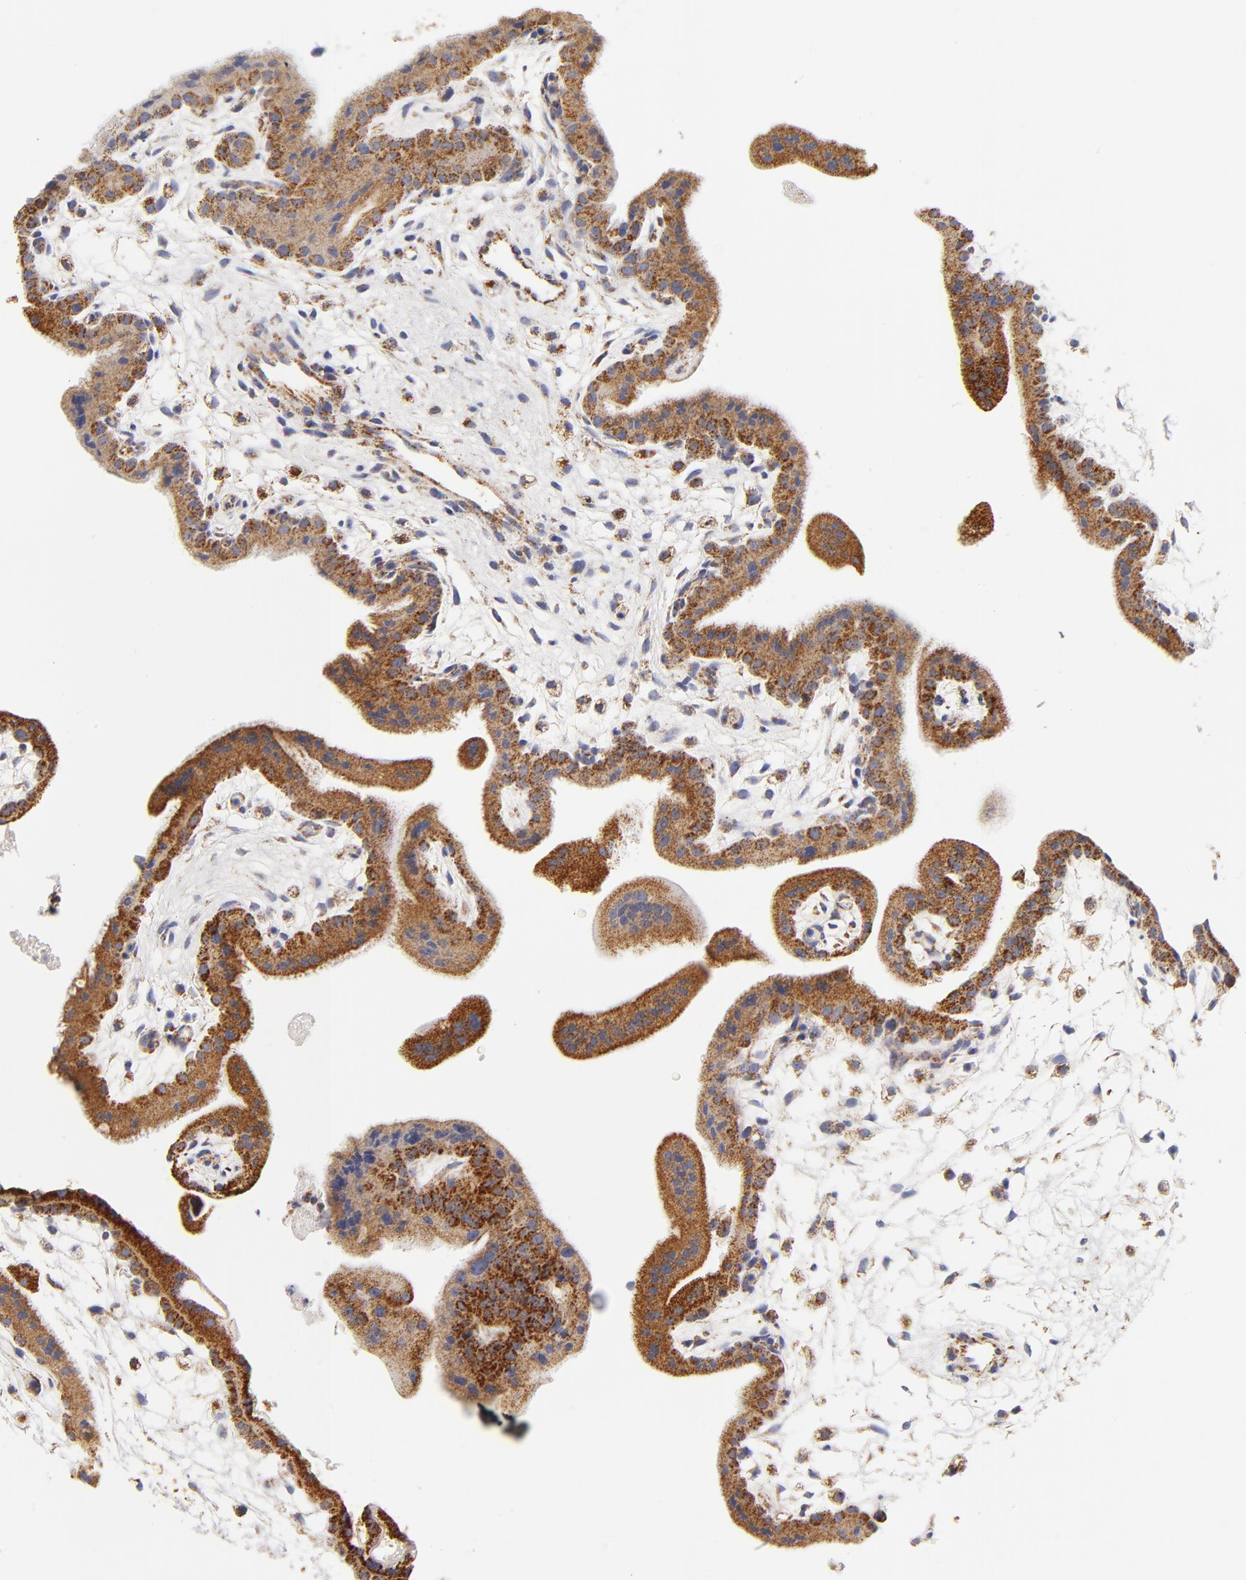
{"staining": {"intensity": "weak", "quantity": ">75%", "location": "cytoplasmic/membranous"}, "tissue": "placenta", "cell_type": "Decidual cells", "image_type": "normal", "snomed": [{"axis": "morphology", "description": "Normal tissue, NOS"}, {"axis": "topography", "description": "Placenta"}], "caption": "High-magnification brightfield microscopy of unremarkable placenta stained with DAB (brown) and counterstained with hematoxylin (blue). decidual cells exhibit weak cytoplasmic/membranous positivity is present in approximately>75% of cells. (DAB IHC, brown staining for protein, blue staining for nuclei).", "gene": "ECHS1", "patient": {"sex": "female", "age": 35}}